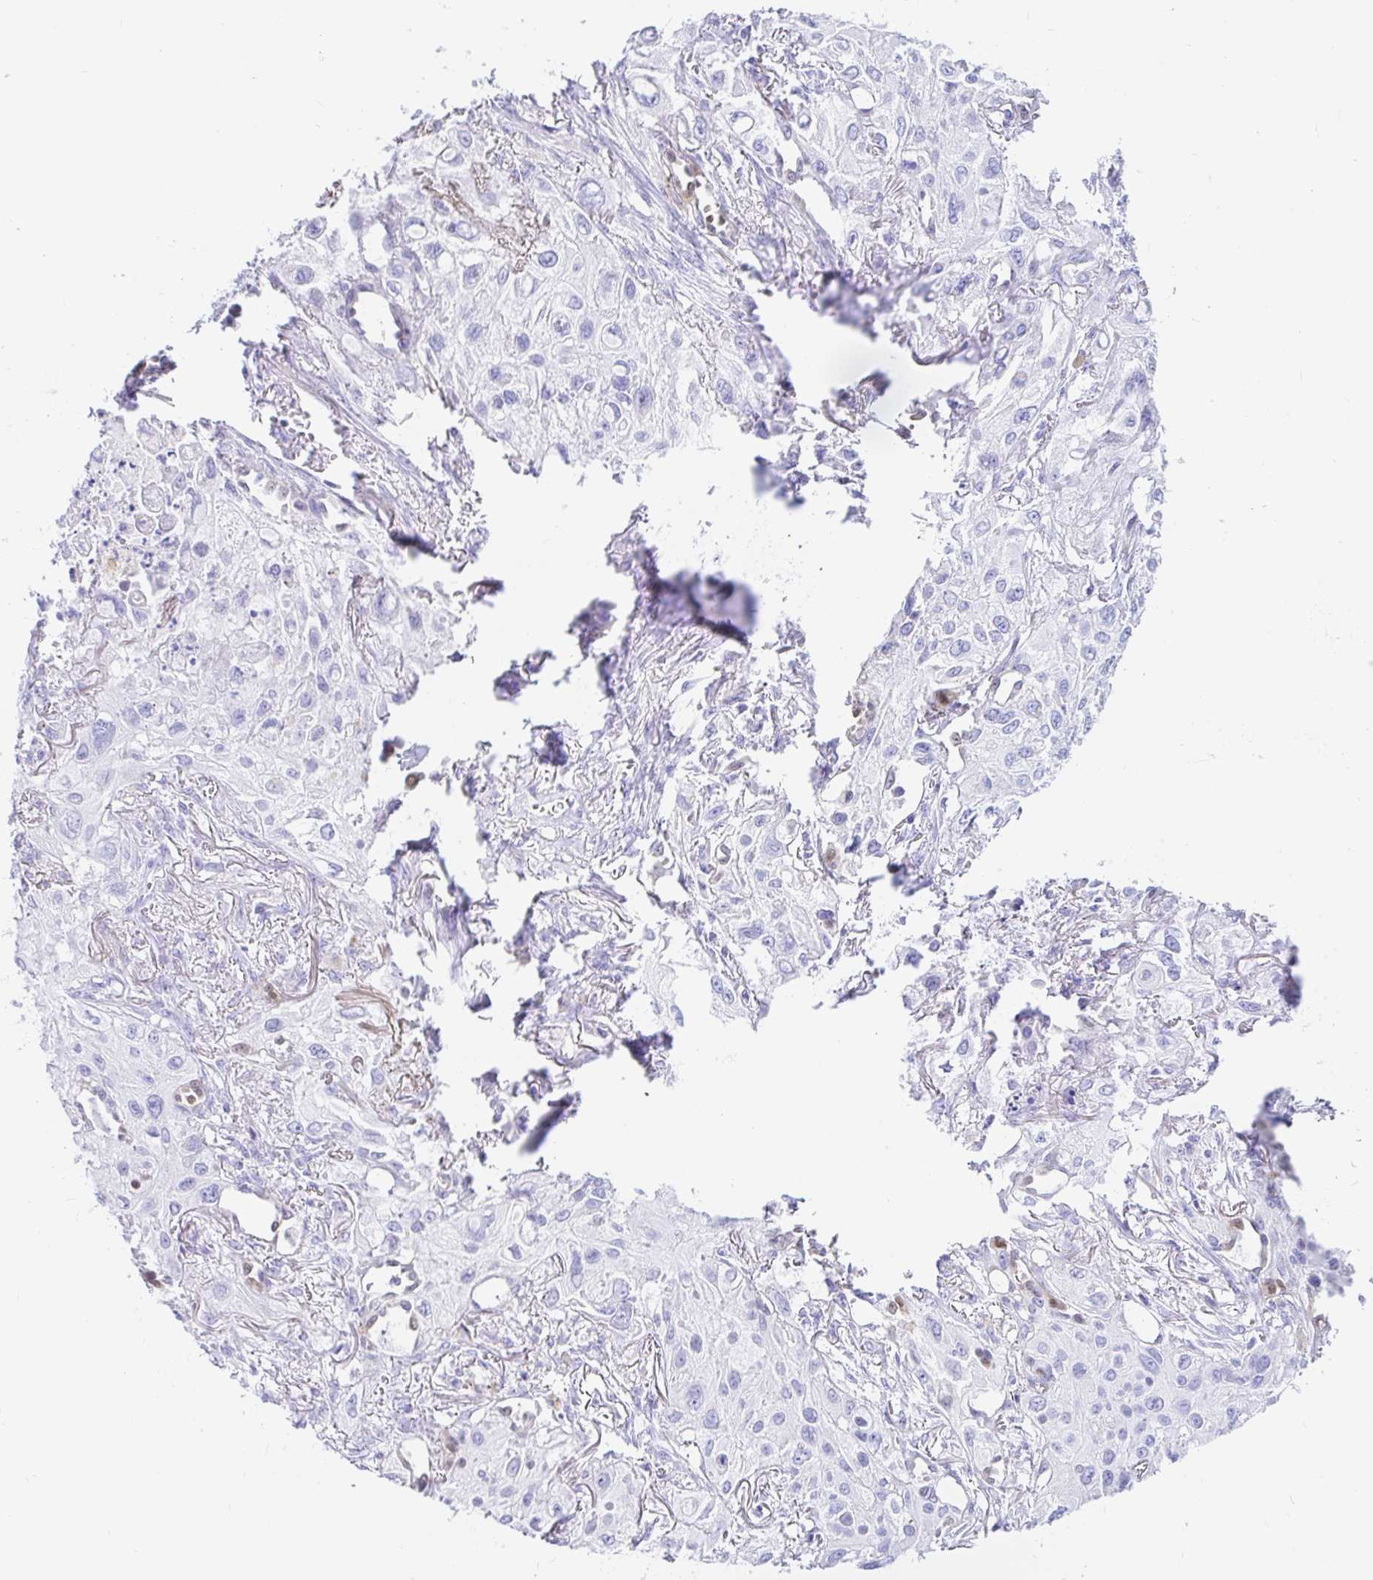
{"staining": {"intensity": "negative", "quantity": "none", "location": "none"}, "tissue": "lung cancer", "cell_type": "Tumor cells", "image_type": "cancer", "snomed": [{"axis": "morphology", "description": "Squamous cell carcinoma, NOS"}, {"axis": "topography", "description": "Lung"}], "caption": "Tumor cells show no significant protein staining in lung cancer (squamous cell carcinoma). The staining is performed using DAB brown chromogen with nuclei counter-stained in using hematoxylin.", "gene": "PPP1R1B", "patient": {"sex": "male", "age": 71}}